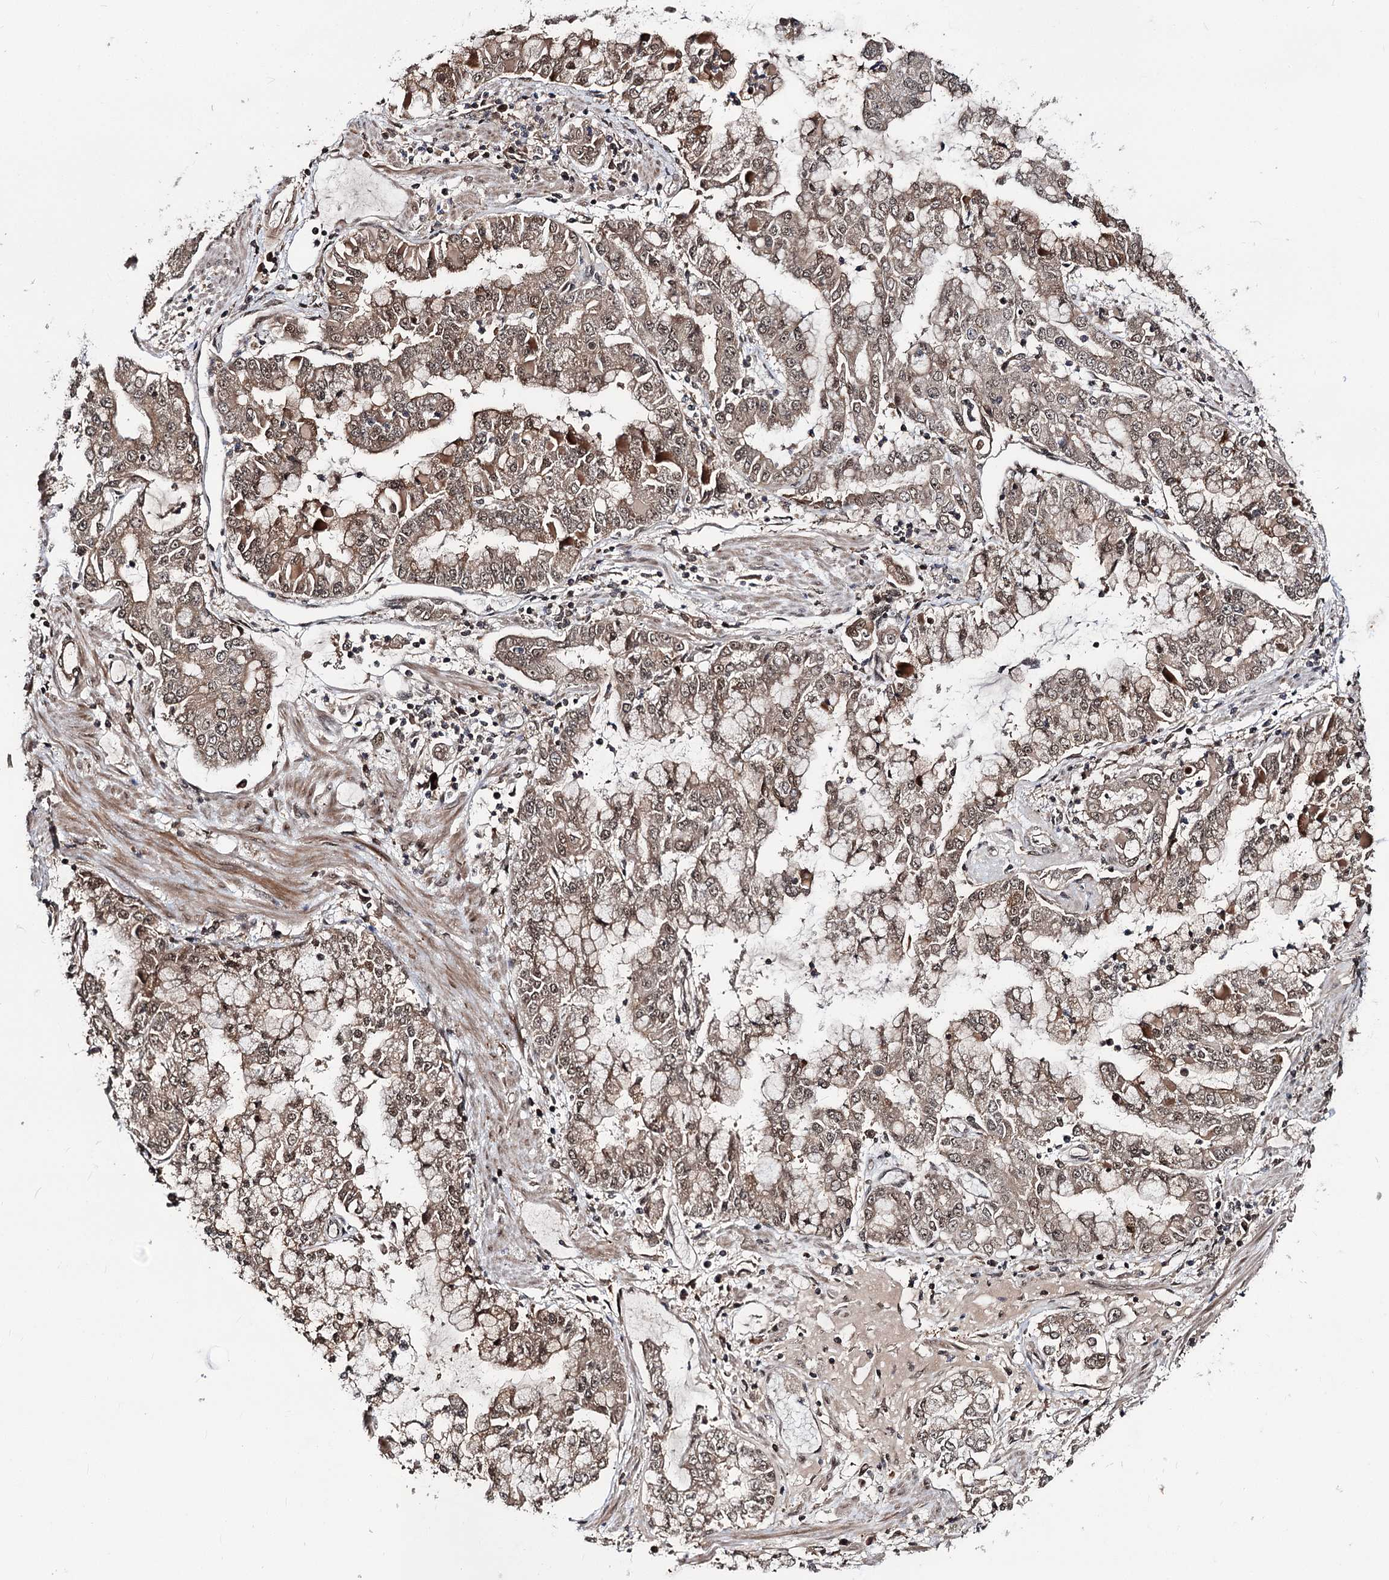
{"staining": {"intensity": "moderate", "quantity": ">75%", "location": "cytoplasmic/membranous,nuclear"}, "tissue": "stomach cancer", "cell_type": "Tumor cells", "image_type": "cancer", "snomed": [{"axis": "morphology", "description": "Adenocarcinoma, NOS"}, {"axis": "topography", "description": "Stomach"}], "caption": "Stomach cancer tissue shows moderate cytoplasmic/membranous and nuclear positivity in about >75% of tumor cells, visualized by immunohistochemistry.", "gene": "FAM53B", "patient": {"sex": "male", "age": 76}}